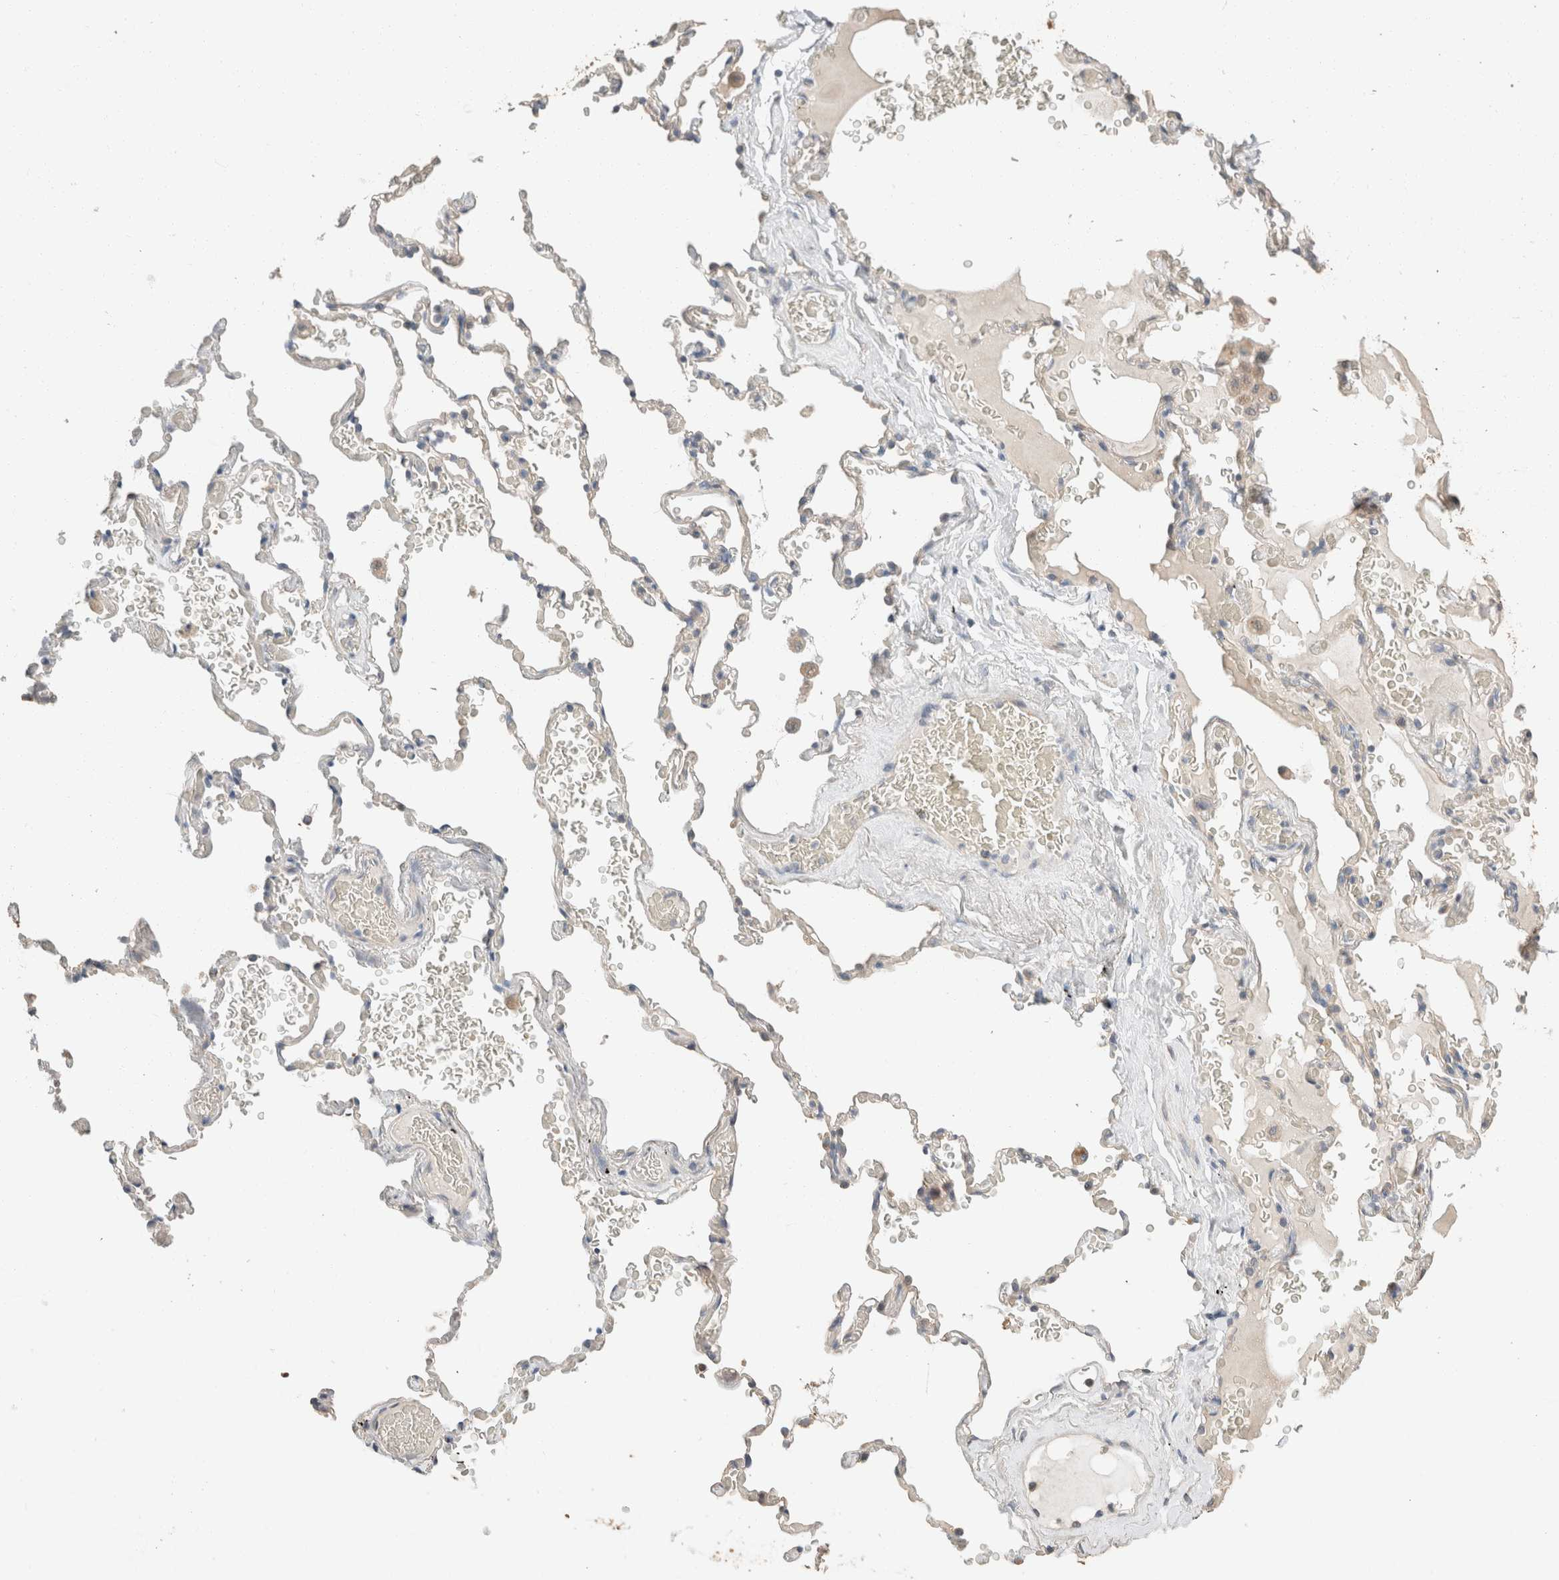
{"staining": {"intensity": "moderate", "quantity": ">75%", "location": "cytoplasmic/membranous"}, "tissue": "adipose tissue", "cell_type": "Adipocytes", "image_type": "normal", "snomed": [{"axis": "morphology", "description": "Normal tissue, NOS"}, {"axis": "topography", "description": "Cartilage tissue"}, {"axis": "topography", "description": "Lung"}], "caption": "This photomicrograph shows immunohistochemistry (IHC) staining of normal human adipose tissue, with medium moderate cytoplasmic/membranous positivity in about >75% of adipocytes.", "gene": "TUBD1", "patient": {"sex": "female", "age": 77}}